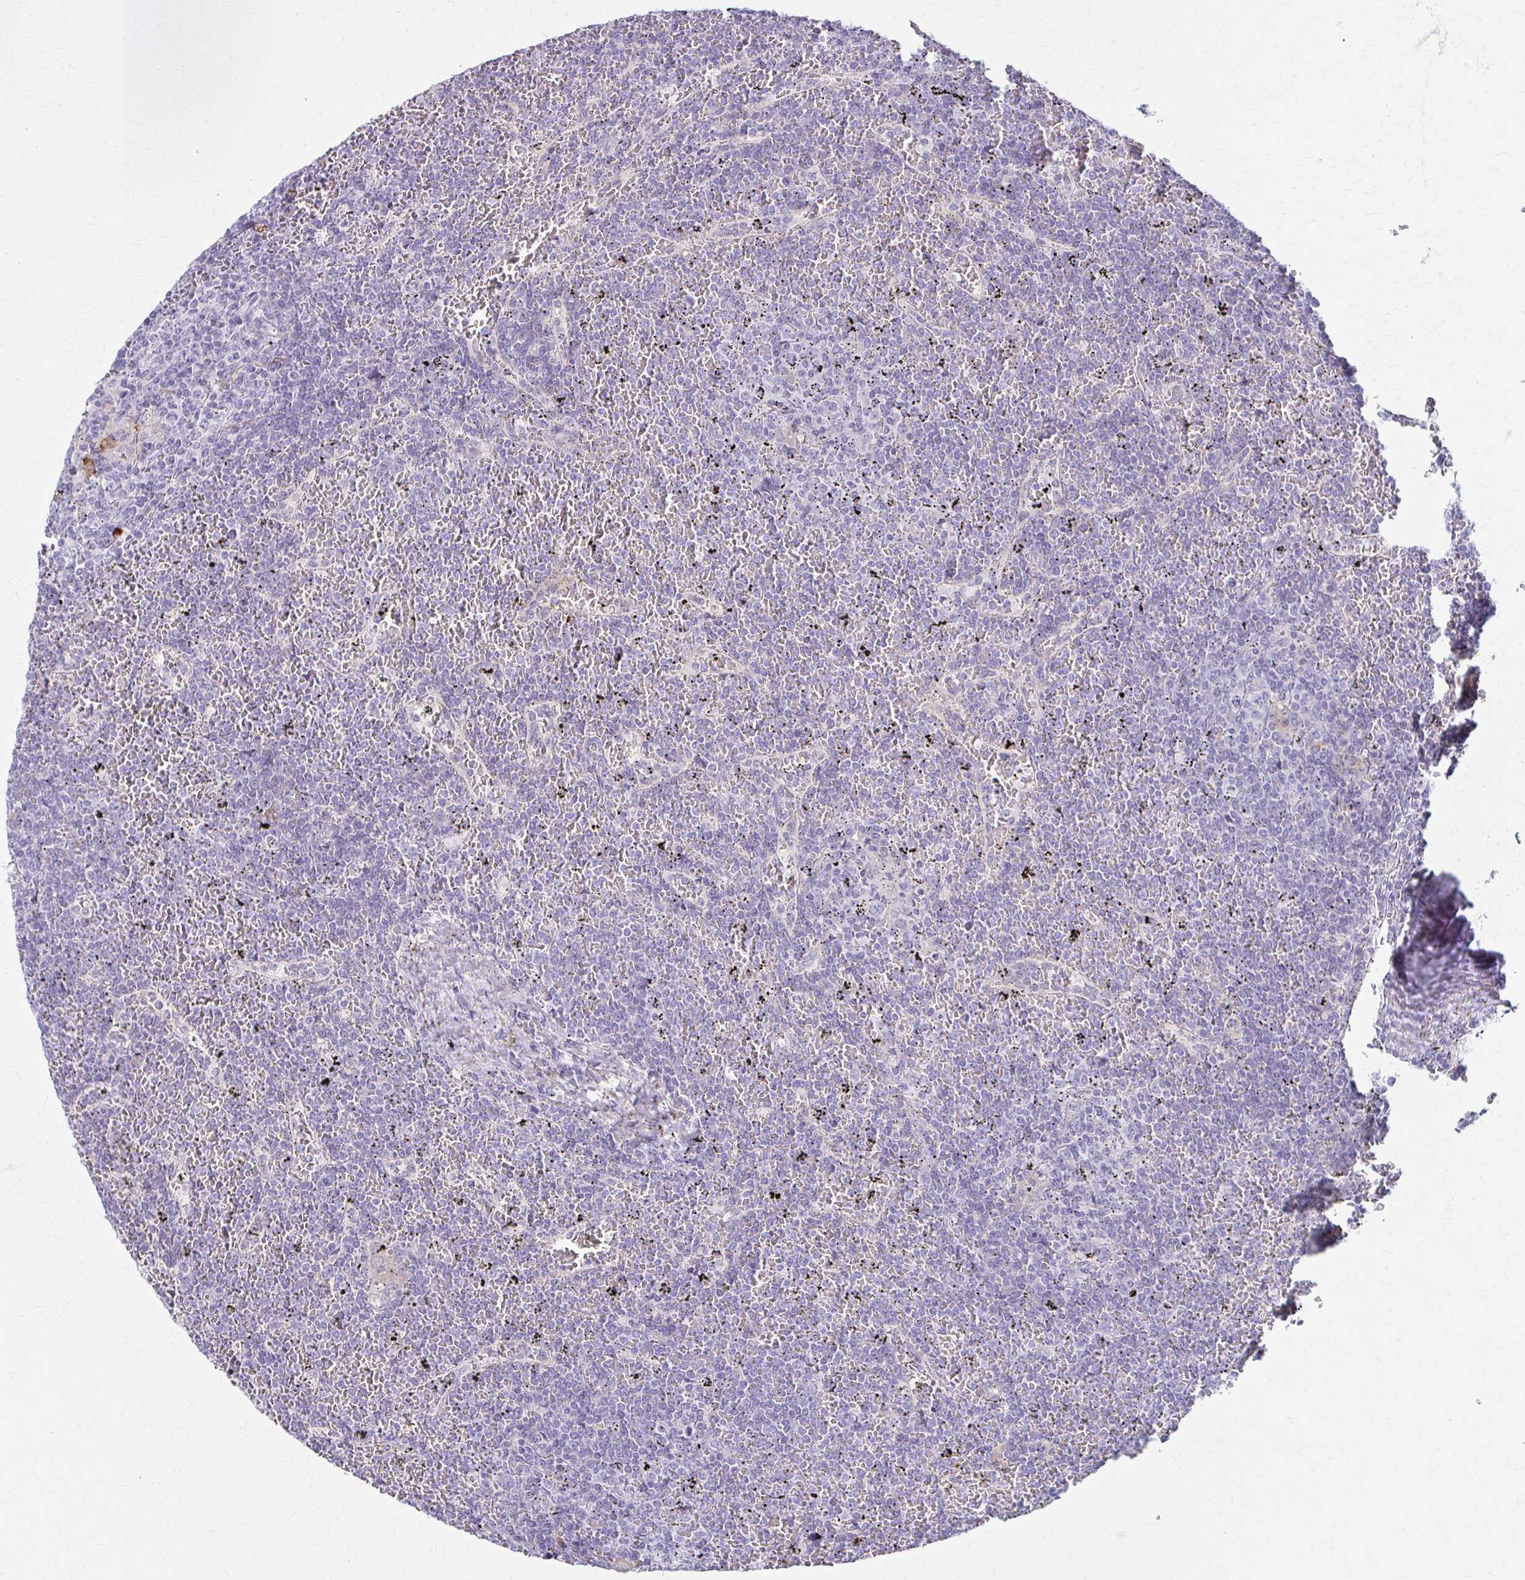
{"staining": {"intensity": "negative", "quantity": "none", "location": "none"}, "tissue": "lymphoma", "cell_type": "Tumor cells", "image_type": "cancer", "snomed": [{"axis": "morphology", "description": "Malignant lymphoma, non-Hodgkin's type, Low grade"}, {"axis": "topography", "description": "Spleen"}], "caption": "Immunohistochemistry image of neoplastic tissue: low-grade malignant lymphoma, non-Hodgkin's type stained with DAB (3,3'-diaminobenzidine) shows no significant protein expression in tumor cells.", "gene": "LDLRAP1", "patient": {"sex": "female", "age": 19}}